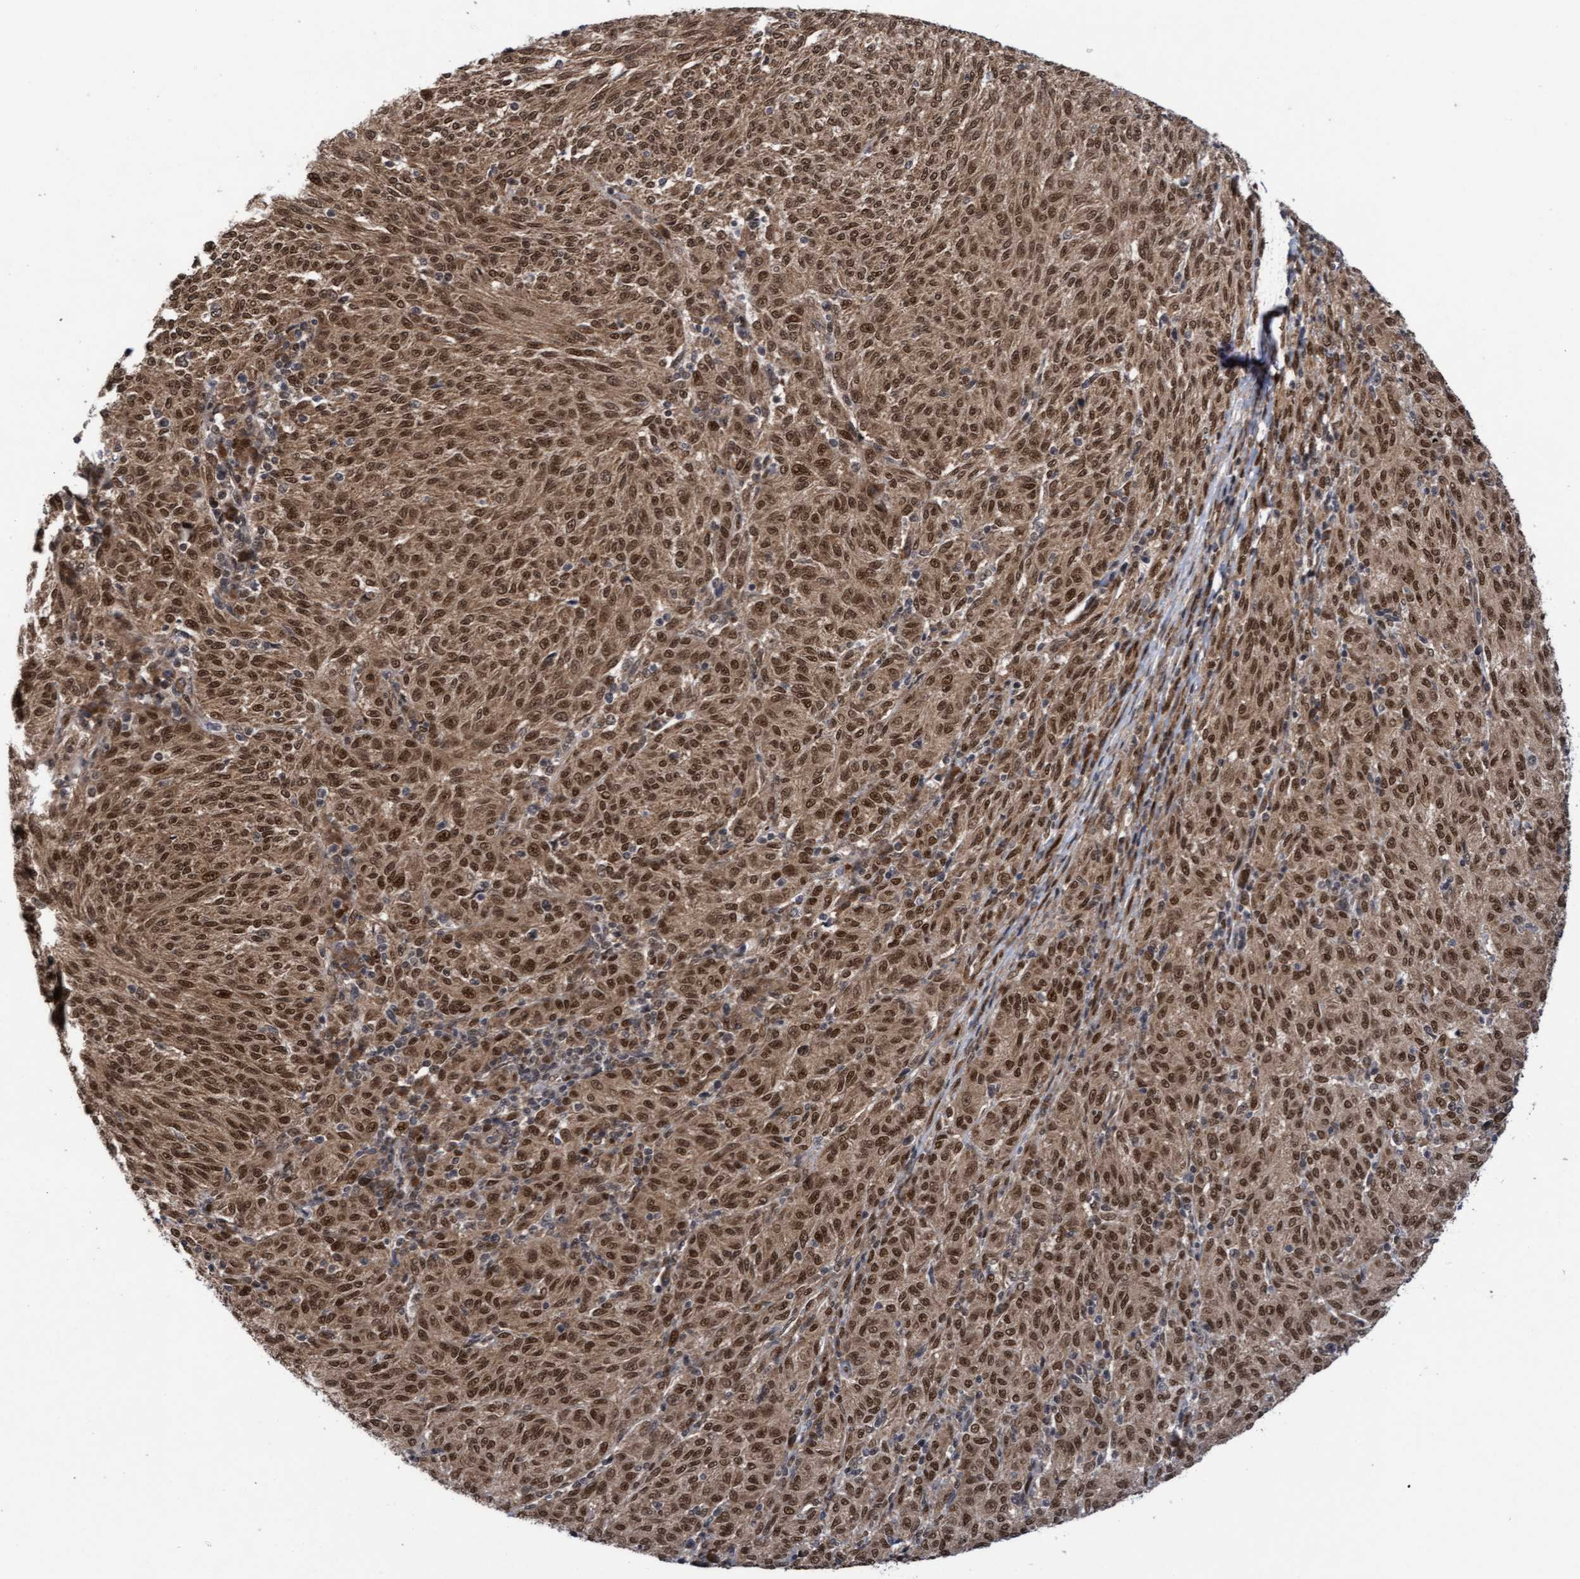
{"staining": {"intensity": "moderate", "quantity": ">75%", "location": "cytoplasmic/membranous,nuclear"}, "tissue": "melanoma", "cell_type": "Tumor cells", "image_type": "cancer", "snomed": [{"axis": "morphology", "description": "Malignant melanoma, NOS"}, {"axis": "topography", "description": "Skin"}], "caption": "Protein expression analysis of human melanoma reveals moderate cytoplasmic/membranous and nuclear positivity in about >75% of tumor cells.", "gene": "TANC2", "patient": {"sex": "female", "age": 72}}